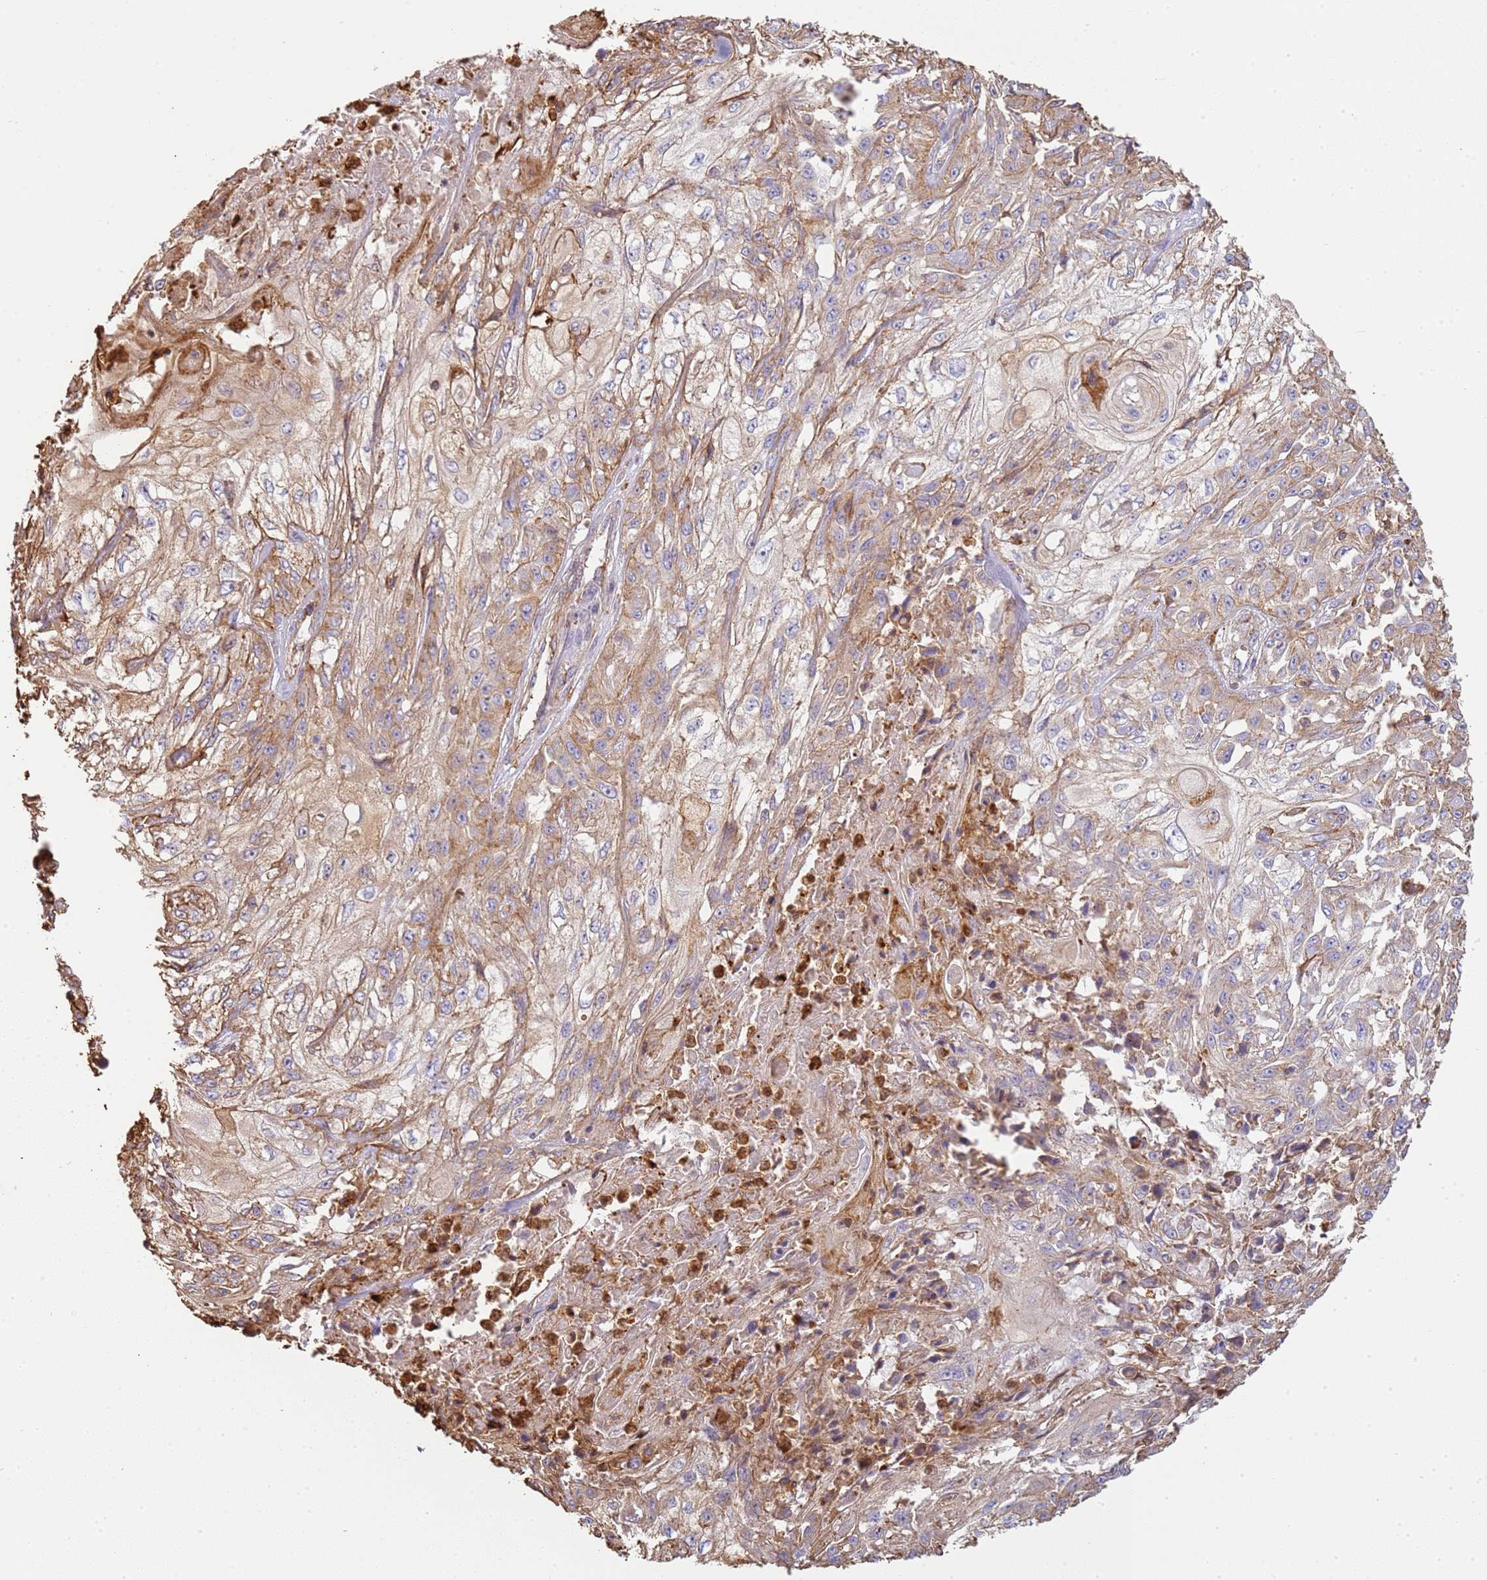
{"staining": {"intensity": "weak", "quantity": "25%-75%", "location": "cytoplasmic/membranous"}, "tissue": "skin cancer", "cell_type": "Tumor cells", "image_type": "cancer", "snomed": [{"axis": "morphology", "description": "Squamous cell carcinoma, NOS"}, {"axis": "morphology", "description": "Squamous cell carcinoma, metastatic, NOS"}, {"axis": "topography", "description": "Skin"}, {"axis": "topography", "description": "Lymph node"}], "caption": "Human skin cancer (metastatic squamous cell carcinoma) stained for a protein (brown) exhibits weak cytoplasmic/membranous positive expression in approximately 25%-75% of tumor cells.", "gene": "NDUFAF4", "patient": {"sex": "male", "age": 75}}